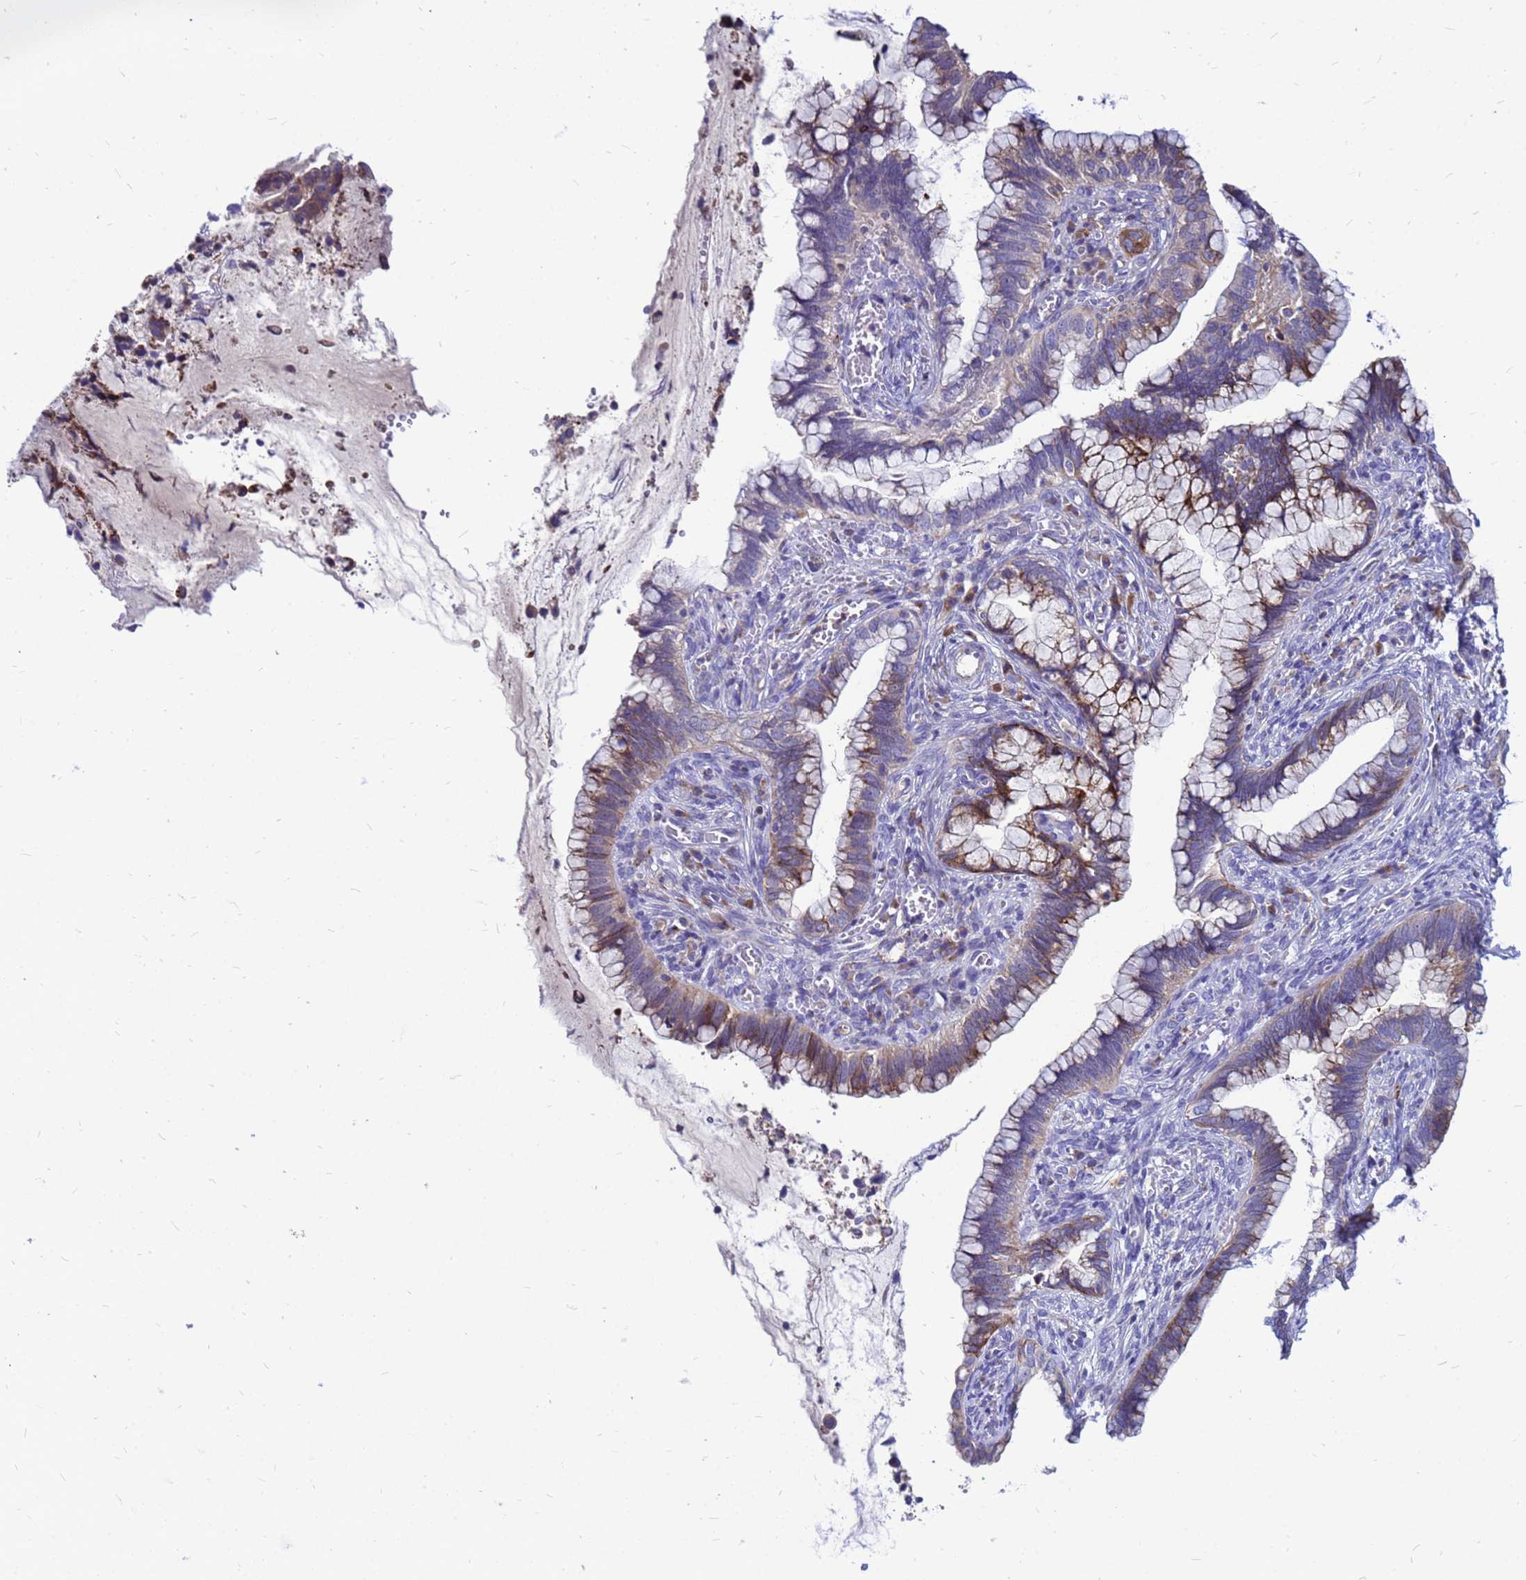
{"staining": {"intensity": "moderate", "quantity": ">75%", "location": "cytoplasmic/membranous"}, "tissue": "cervical cancer", "cell_type": "Tumor cells", "image_type": "cancer", "snomed": [{"axis": "morphology", "description": "Adenocarcinoma, NOS"}, {"axis": "topography", "description": "Cervix"}], "caption": "Brown immunohistochemical staining in cervical cancer shows moderate cytoplasmic/membranous staining in approximately >75% of tumor cells. The staining was performed using DAB to visualize the protein expression in brown, while the nuclei were stained in blue with hematoxylin (Magnification: 20x).", "gene": "FHIP1A", "patient": {"sex": "female", "age": 44}}